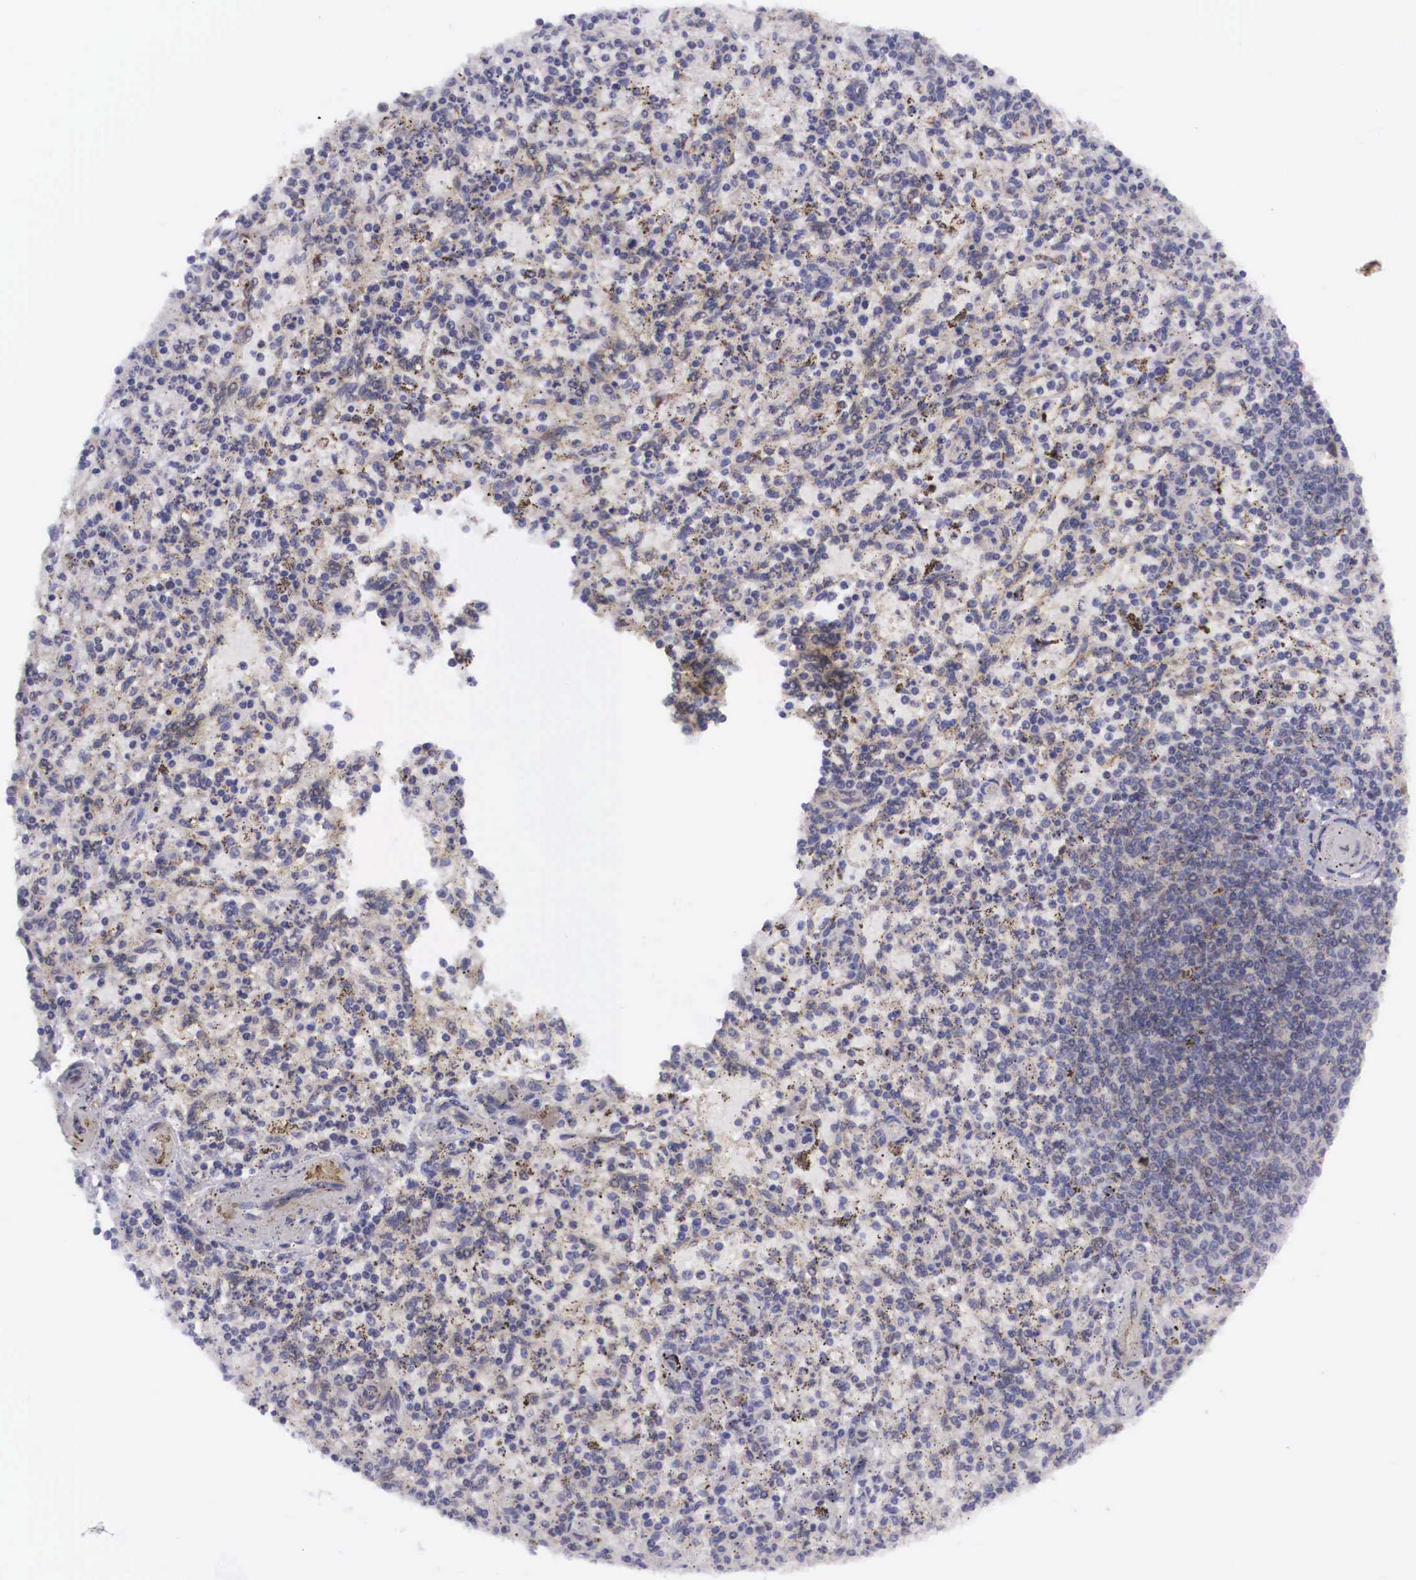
{"staining": {"intensity": "moderate", "quantity": "25%-75%", "location": "cytoplasmic/membranous,nuclear"}, "tissue": "spleen", "cell_type": "Cells in red pulp", "image_type": "normal", "snomed": [{"axis": "morphology", "description": "Normal tissue, NOS"}, {"axis": "topography", "description": "Spleen"}], "caption": "Normal spleen exhibits moderate cytoplasmic/membranous,nuclear positivity in approximately 25%-75% of cells in red pulp, visualized by immunohistochemistry.", "gene": "EMID1", "patient": {"sex": "male", "age": 72}}